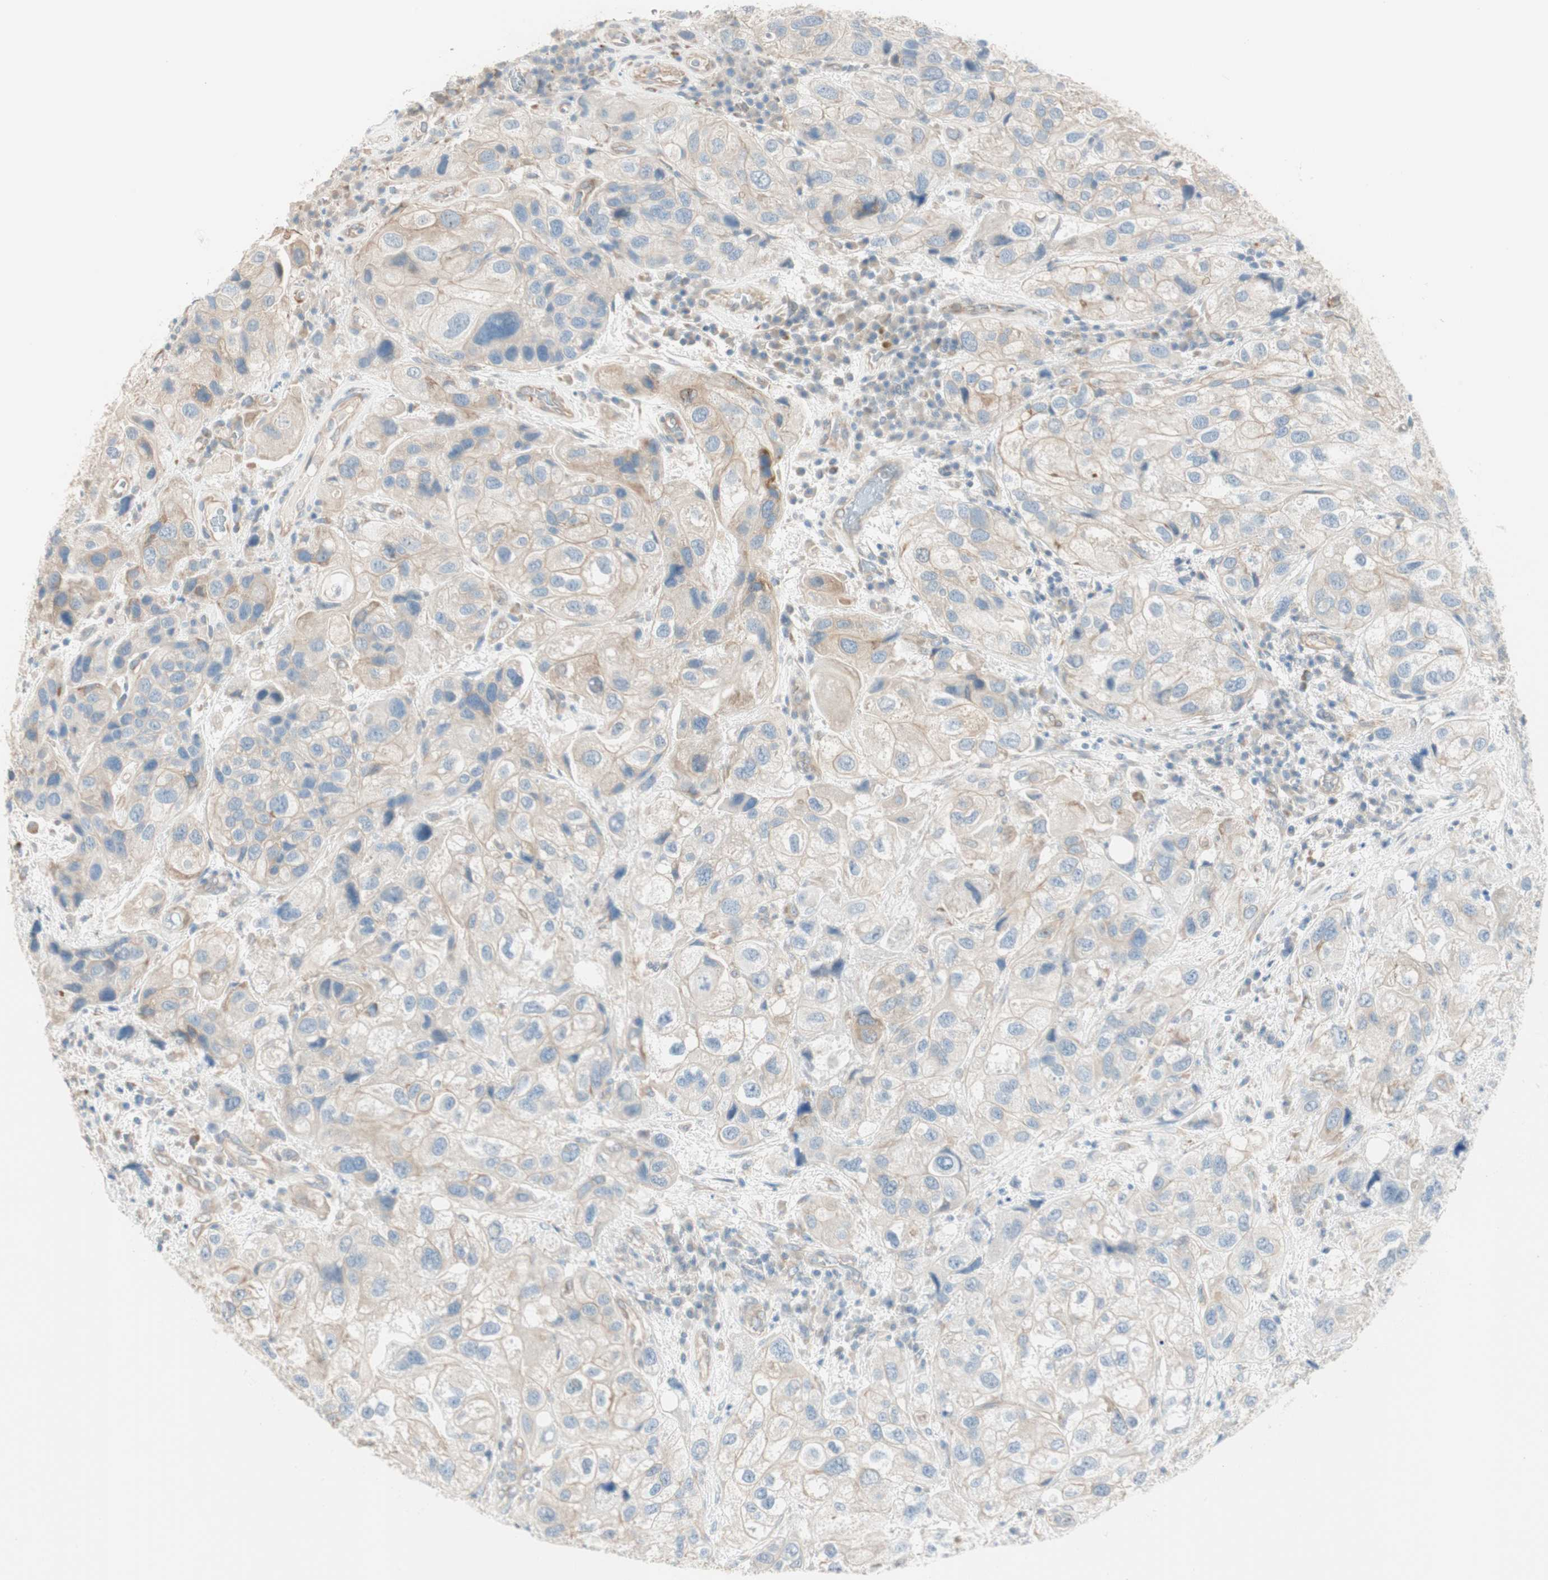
{"staining": {"intensity": "weak", "quantity": "25%-75%", "location": "cytoplasmic/membranous"}, "tissue": "urothelial cancer", "cell_type": "Tumor cells", "image_type": "cancer", "snomed": [{"axis": "morphology", "description": "Urothelial carcinoma, High grade"}, {"axis": "topography", "description": "Urinary bladder"}], "caption": "High-grade urothelial carcinoma tissue demonstrates weak cytoplasmic/membranous staining in approximately 25%-75% of tumor cells, visualized by immunohistochemistry. The protein is shown in brown color, while the nuclei are stained blue.", "gene": "CDK3", "patient": {"sex": "female", "age": 64}}